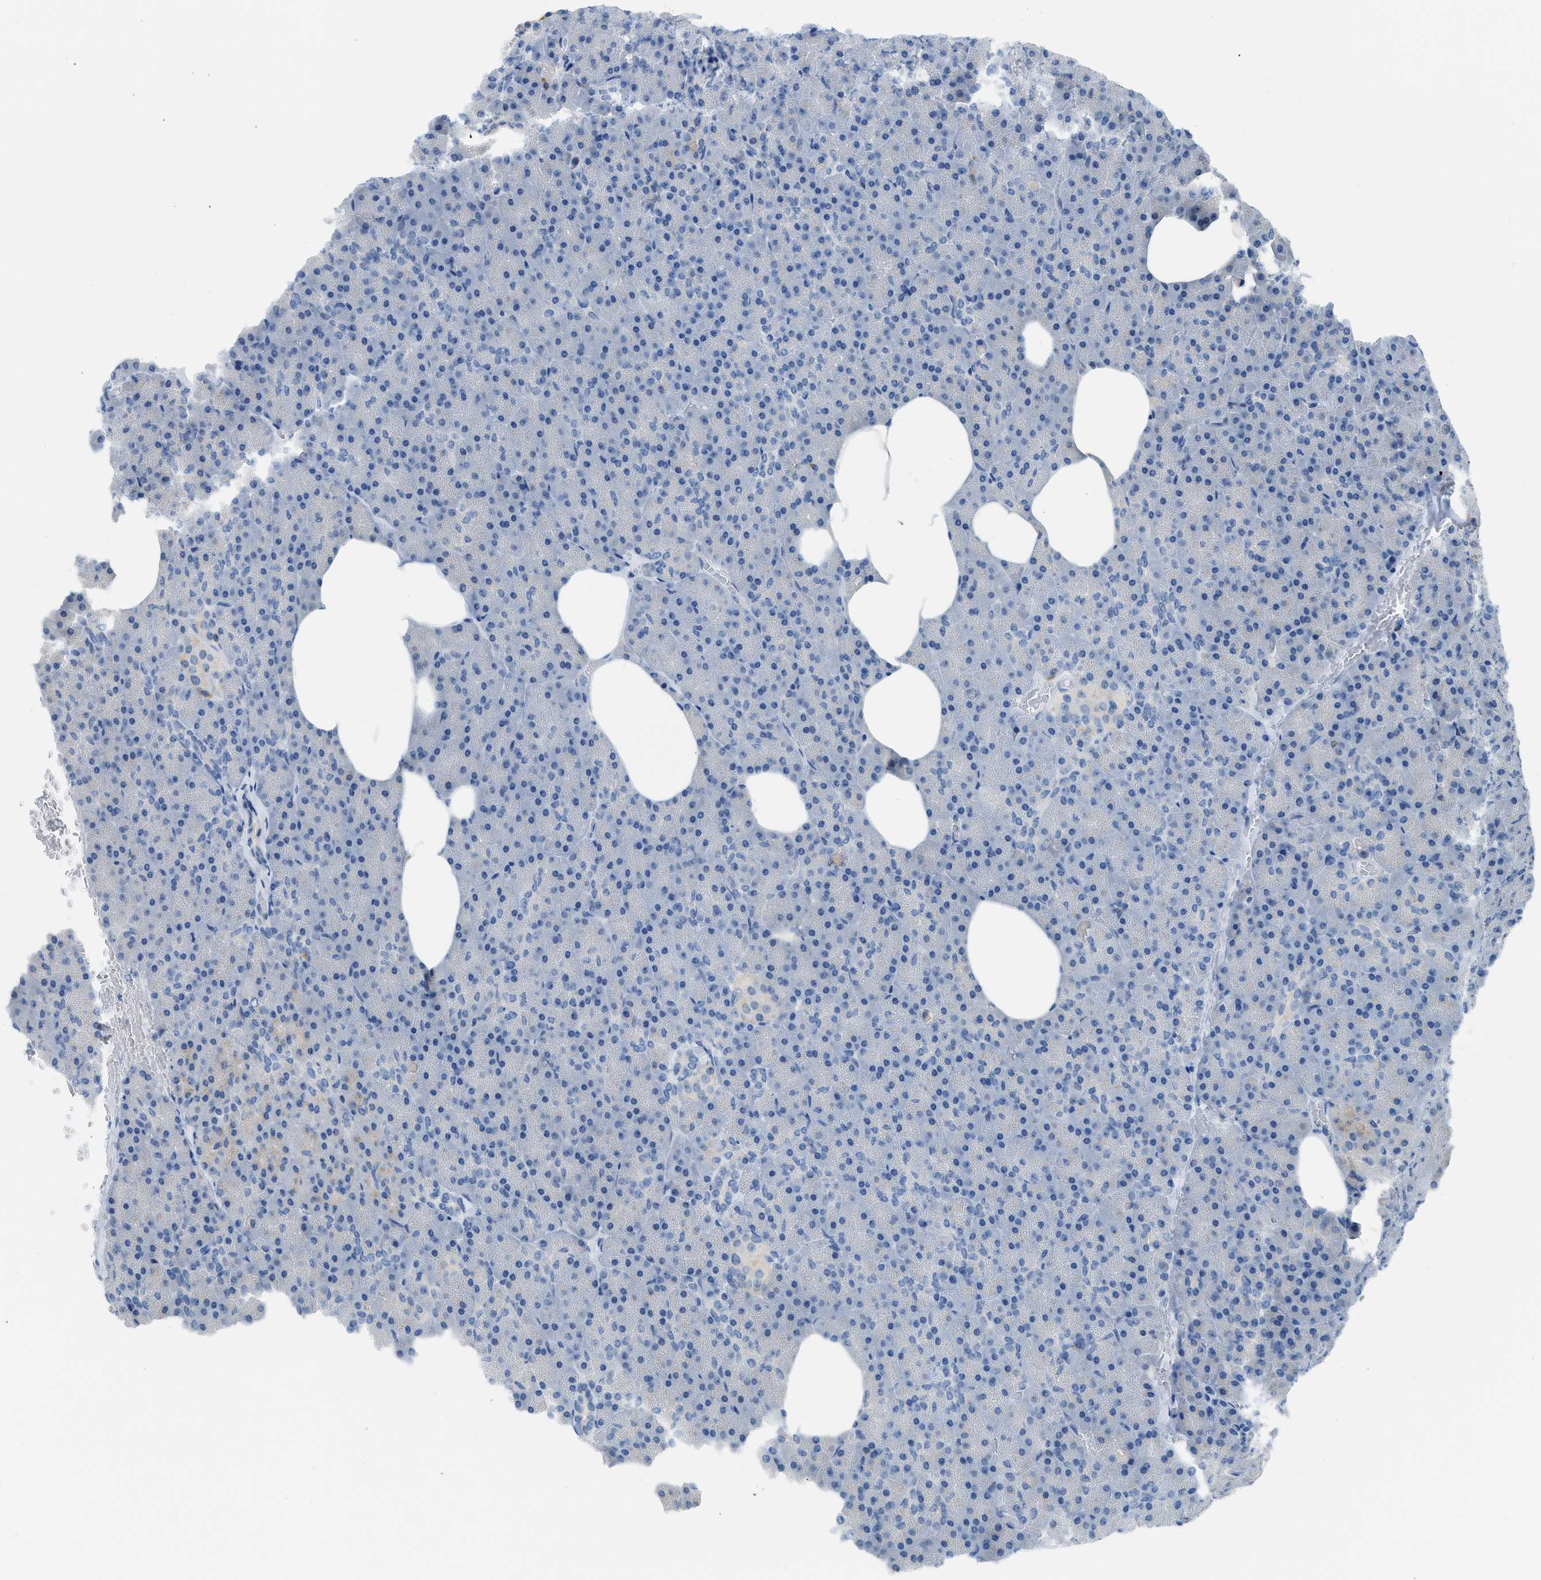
{"staining": {"intensity": "moderate", "quantity": "<25%", "location": "cytoplasmic/membranous"}, "tissue": "pancreas", "cell_type": "Exocrine glandular cells", "image_type": "normal", "snomed": [{"axis": "morphology", "description": "Normal tissue, NOS"}, {"axis": "topography", "description": "Pancreas"}], "caption": "Immunohistochemistry (IHC) of benign pancreas demonstrates low levels of moderate cytoplasmic/membranous expression in approximately <25% of exocrine glandular cells.", "gene": "CLEC10A", "patient": {"sex": "female", "age": 35}}